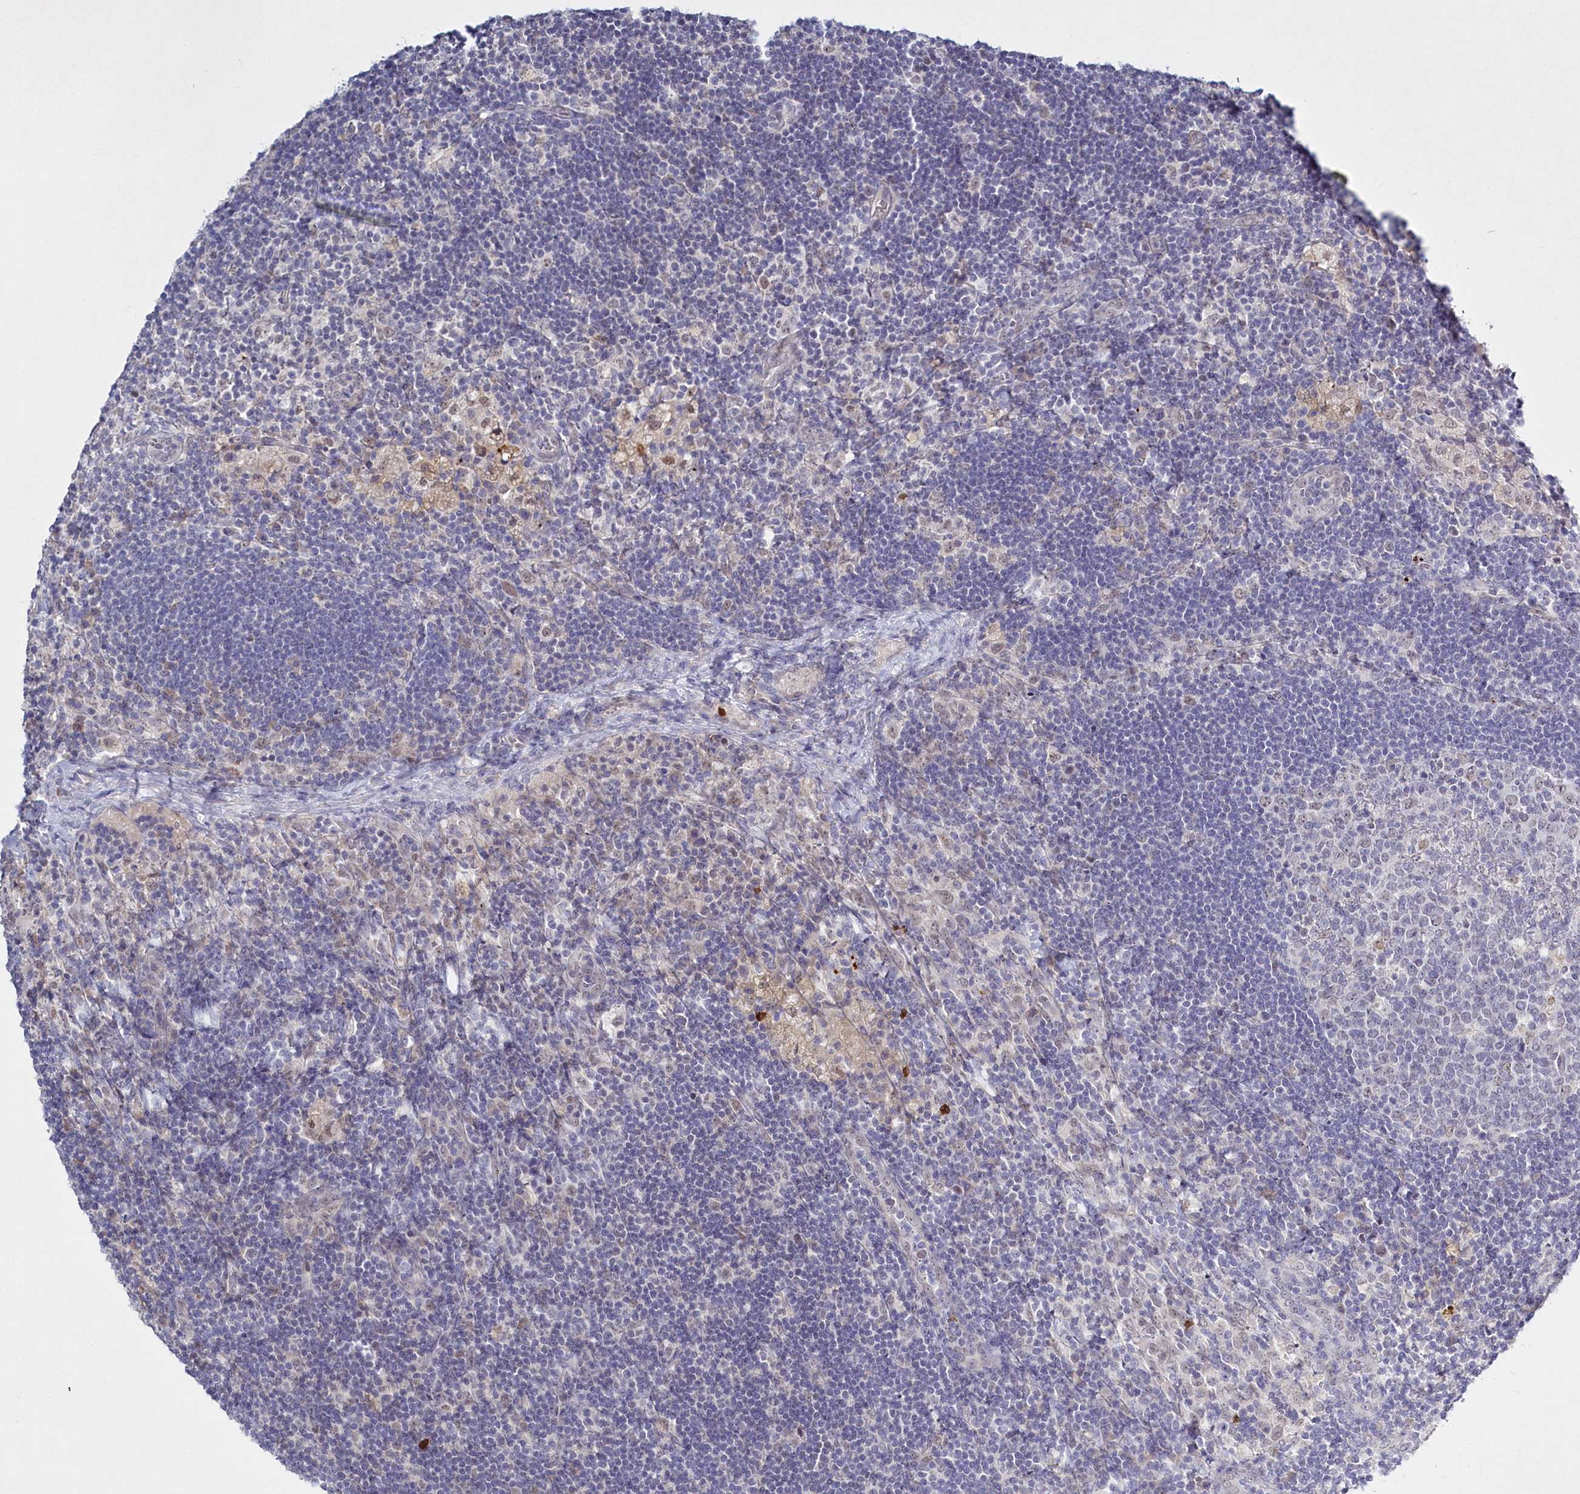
{"staining": {"intensity": "negative", "quantity": "none", "location": "none"}, "tissue": "lymph node", "cell_type": "Germinal center cells", "image_type": "normal", "snomed": [{"axis": "morphology", "description": "Normal tissue, NOS"}, {"axis": "topography", "description": "Lymph node"}], "caption": "IHC of benign human lymph node reveals no positivity in germinal center cells. The staining is performed using DAB brown chromogen with nuclei counter-stained in using hematoxylin.", "gene": "ABITRAM", "patient": {"sex": "male", "age": 24}}